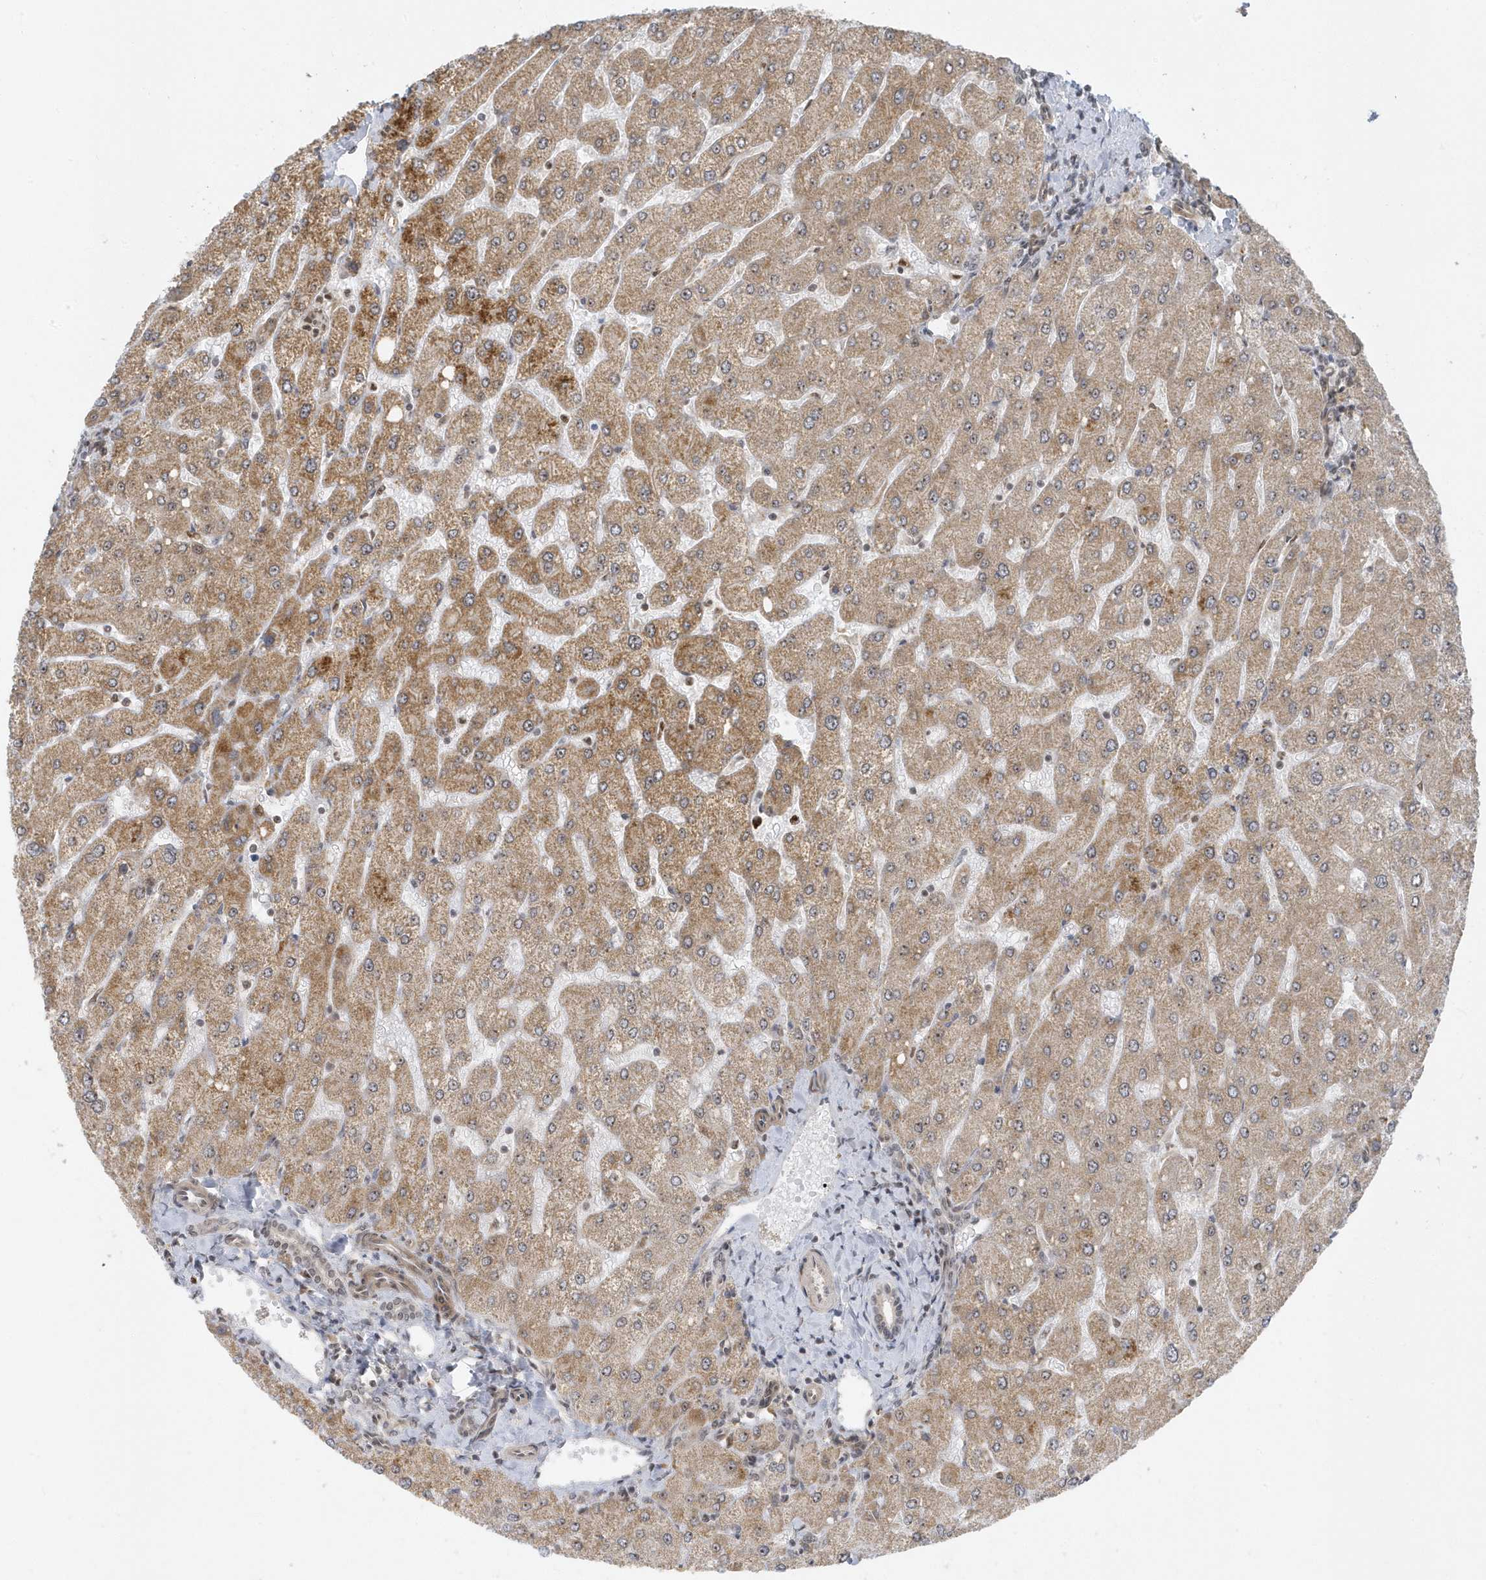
{"staining": {"intensity": "negative", "quantity": "none", "location": "none"}, "tissue": "liver", "cell_type": "Cholangiocytes", "image_type": "normal", "snomed": [{"axis": "morphology", "description": "Normal tissue, NOS"}, {"axis": "topography", "description": "Liver"}], "caption": "Liver was stained to show a protein in brown. There is no significant staining in cholangiocytes. (Stains: DAB (3,3'-diaminobenzidine) IHC with hematoxylin counter stain, Microscopy: brightfield microscopy at high magnification).", "gene": "ZNF740", "patient": {"sex": "male", "age": 55}}